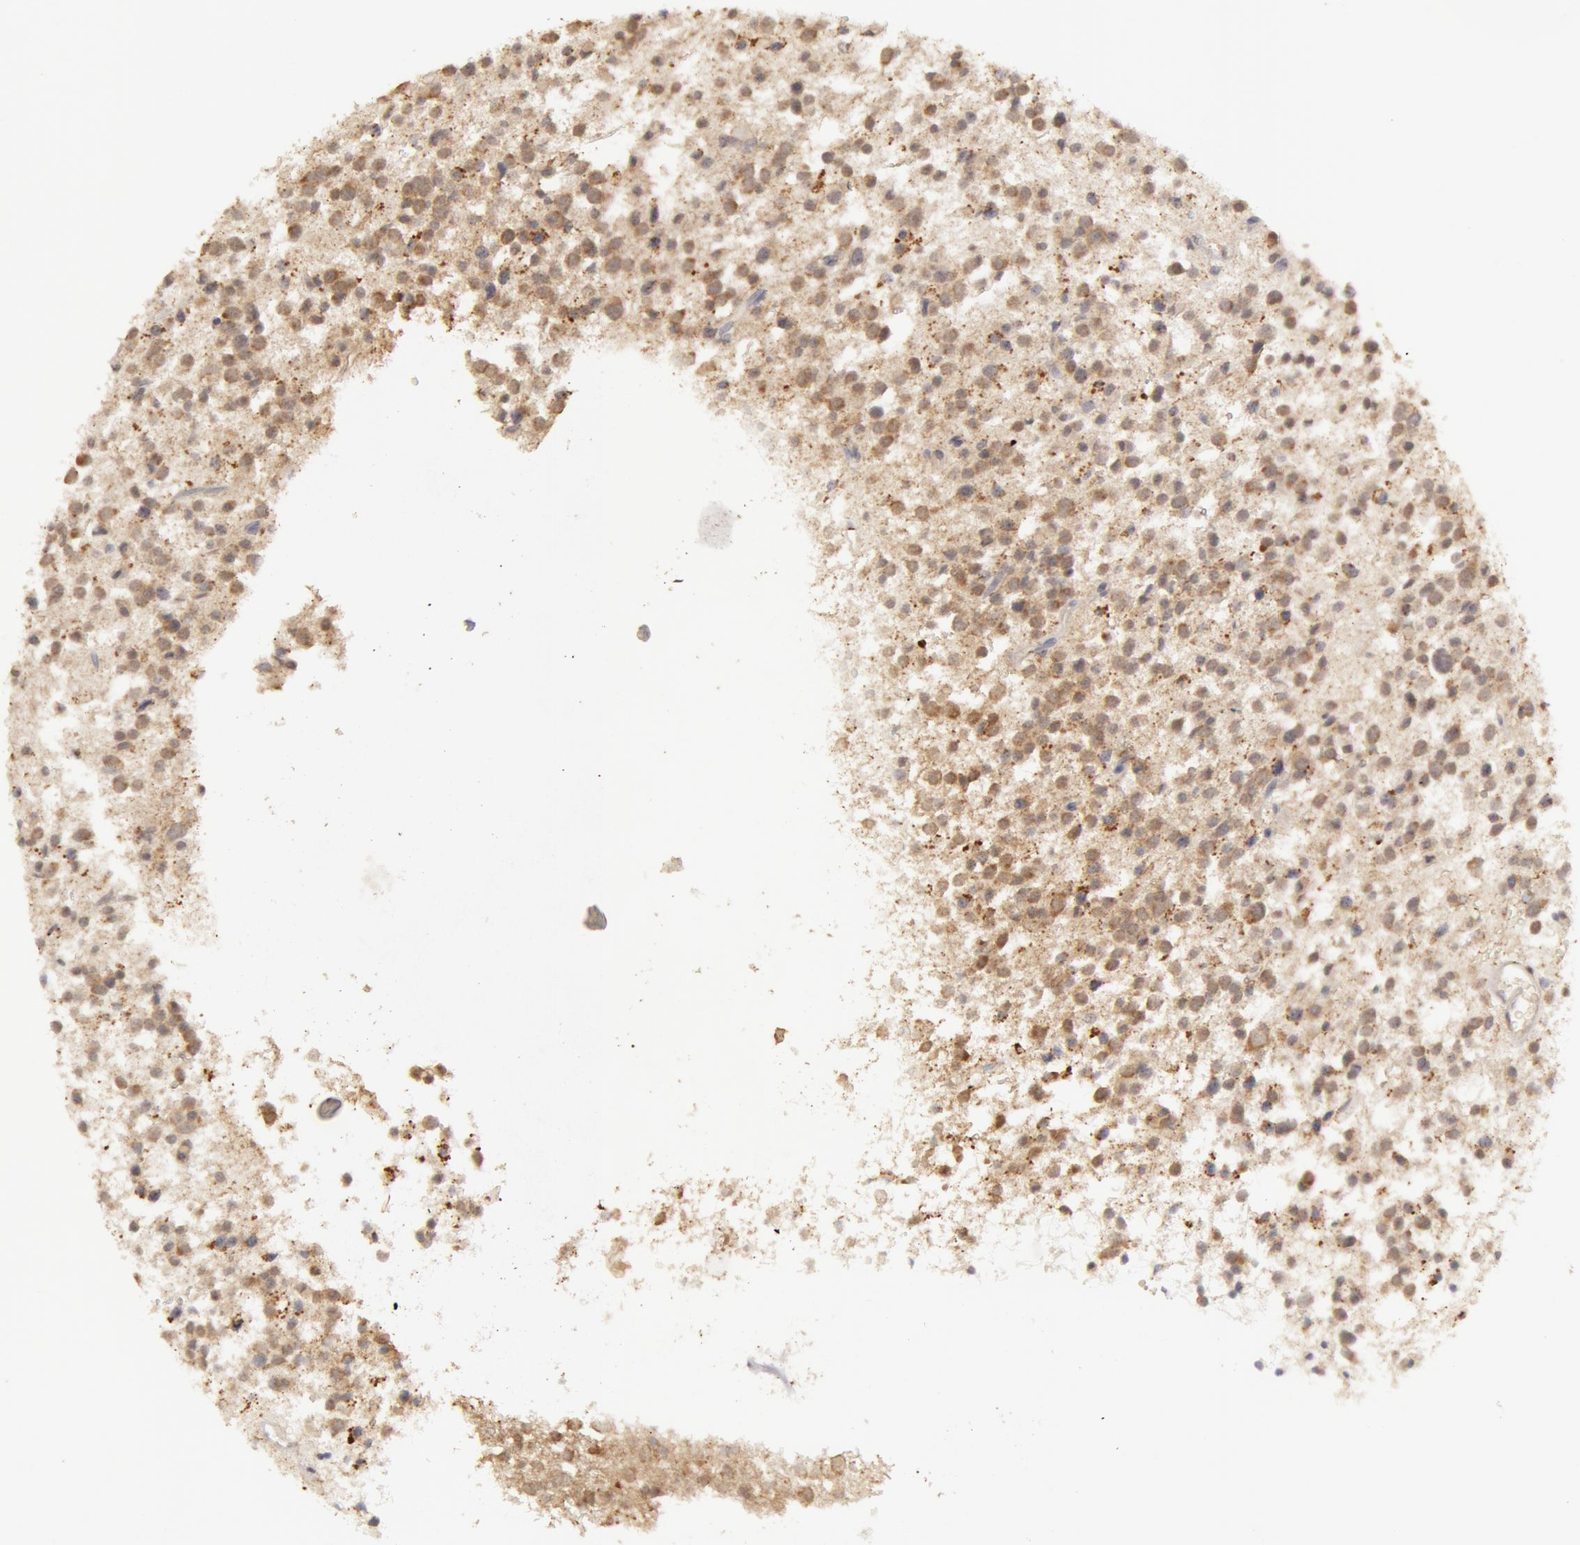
{"staining": {"intensity": "moderate", "quantity": "25%-75%", "location": "cytoplasmic/membranous"}, "tissue": "glioma", "cell_type": "Tumor cells", "image_type": "cancer", "snomed": [{"axis": "morphology", "description": "Glioma, malignant, Low grade"}, {"axis": "topography", "description": "Brain"}], "caption": "A medium amount of moderate cytoplasmic/membranous expression is seen in about 25%-75% of tumor cells in malignant low-grade glioma tissue.", "gene": "ADPRH", "patient": {"sex": "female", "age": 36}}